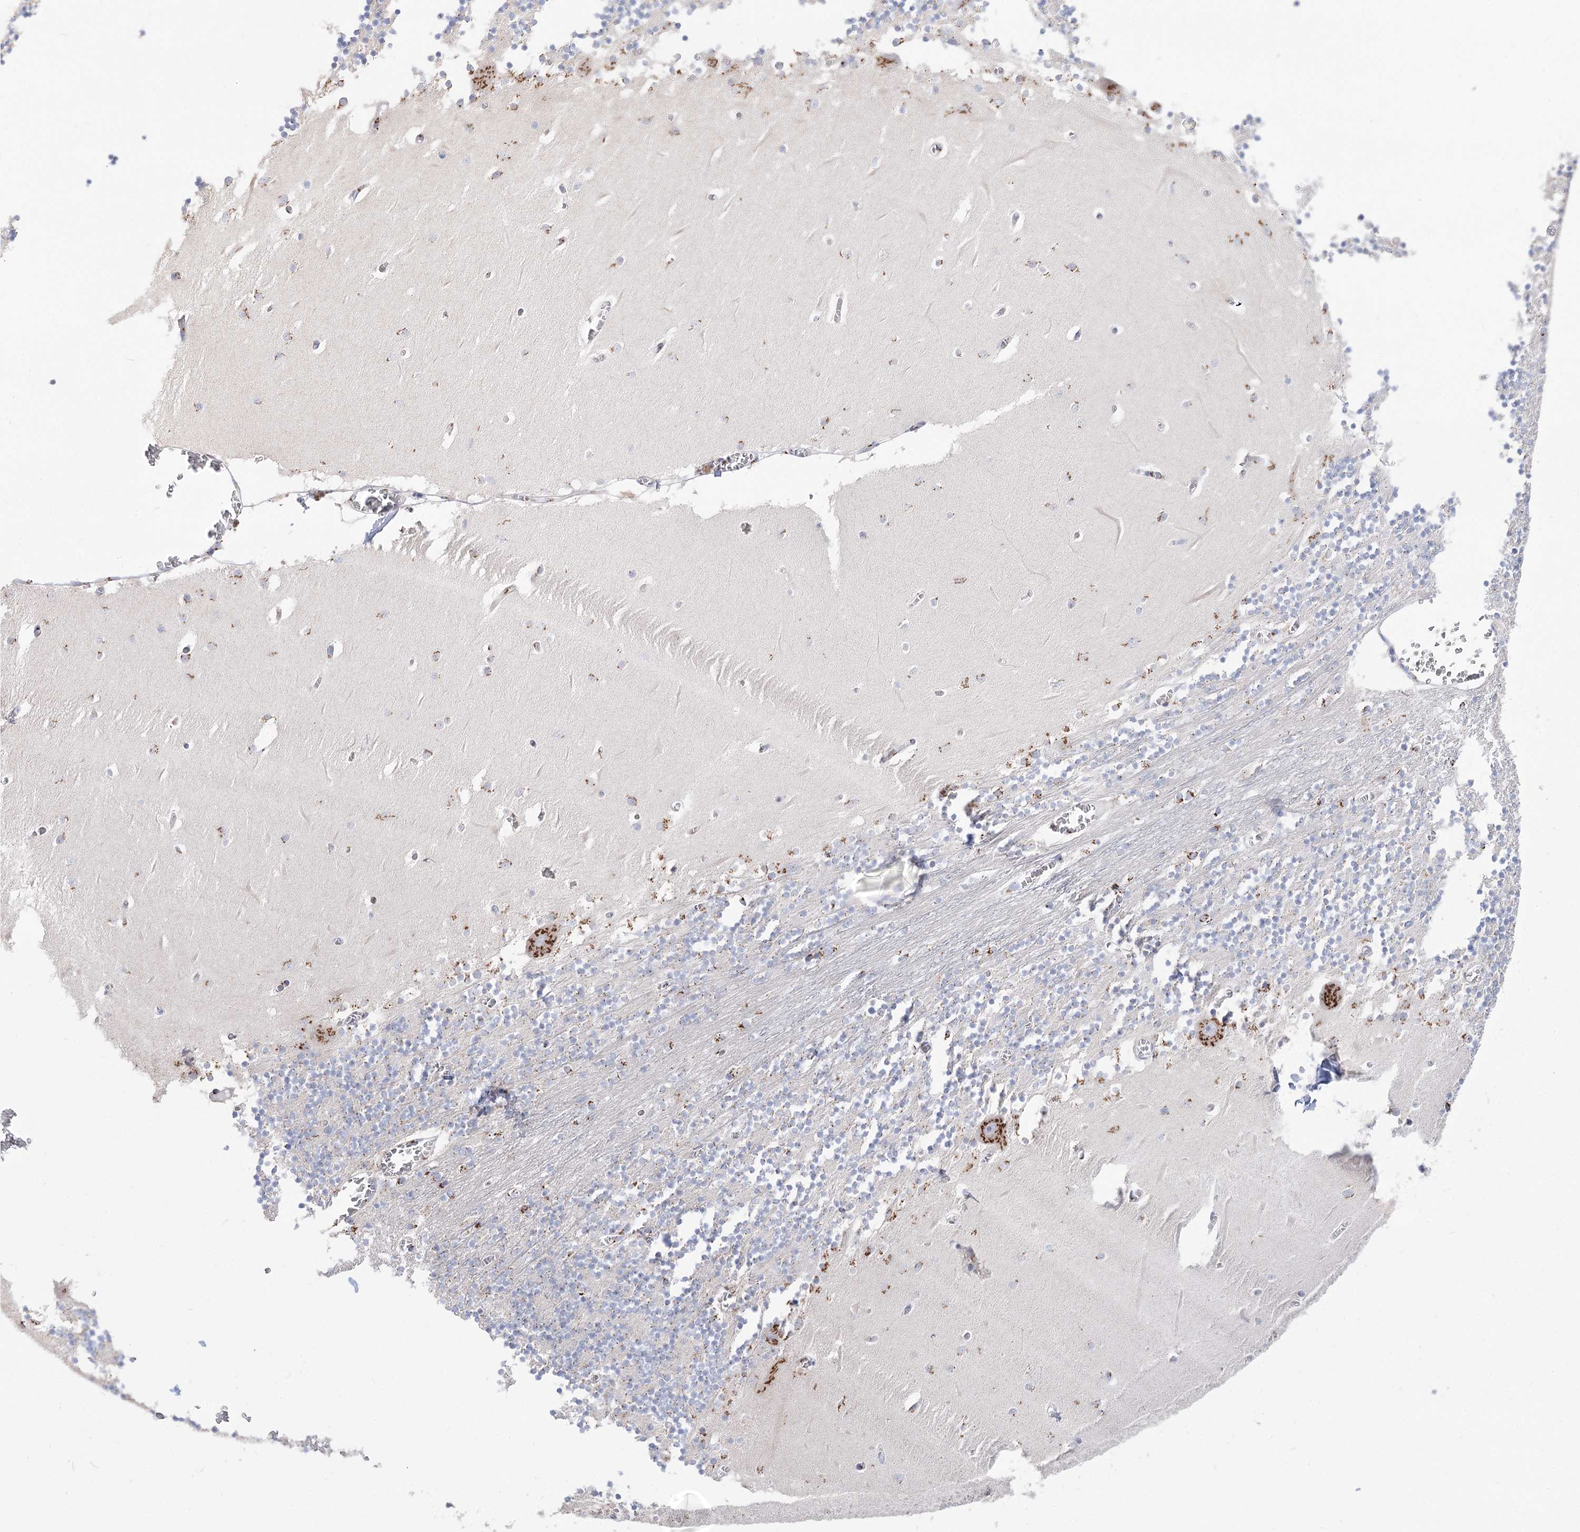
{"staining": {"intensity": "weak", "quantity": "<25%", "location": "cytoplasmic/membranous"}, "tissue": "cerebellum", "cell_type": "Cells in granular layer", "image_type": "normal", "snomed": [{"axis": "morphology", "description": "Normal tissue, NOS"}, {"axis": "topography", "description": "Cerebellum"}], "caption": "This is an immunohistochemistry (IHC) micrograph of normal human cerebellum. There is no positivity in cells in granular layer.", "gene": "TMEM165", "patient": {"sex": "female", "age": 28}}